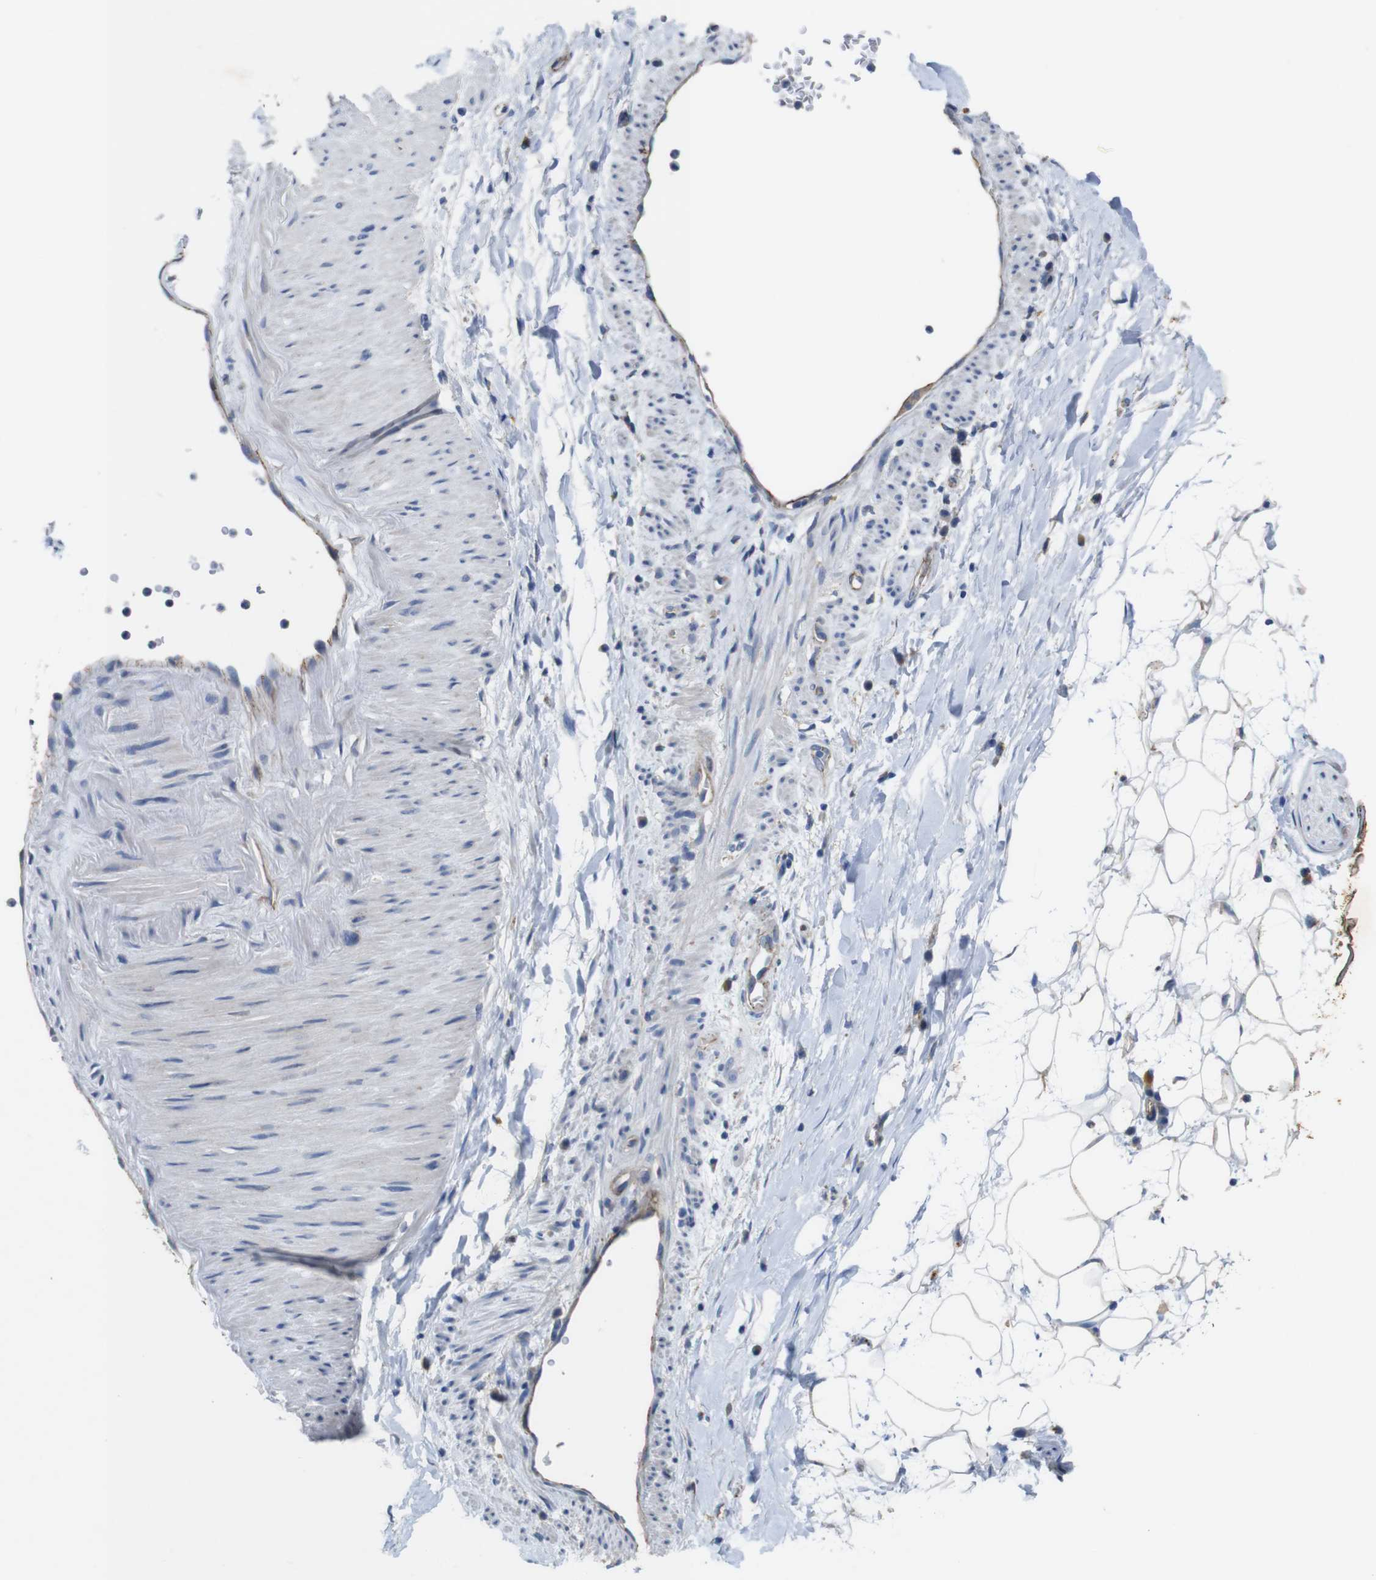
{"staining": {"intensity": "negative", "quantity": "none", "location": "none"}, "tissue": "adipose tissue", "cell_type": "Adipocytes", "image_type": "normal", "snomed": [{"axis": "morphology", "description": "Normal tissue, NOS"}, {"axis": "topography", "description": "Soft tissue"}], "caption": "Image shows no protein expression in adipocytes of normal adipose tissue. (Immunohistochemistry (ihc), brightfield microscopy, high magnification).", "gene": "NHLRC3", "patient": {"sex": "male", "age": 72}}